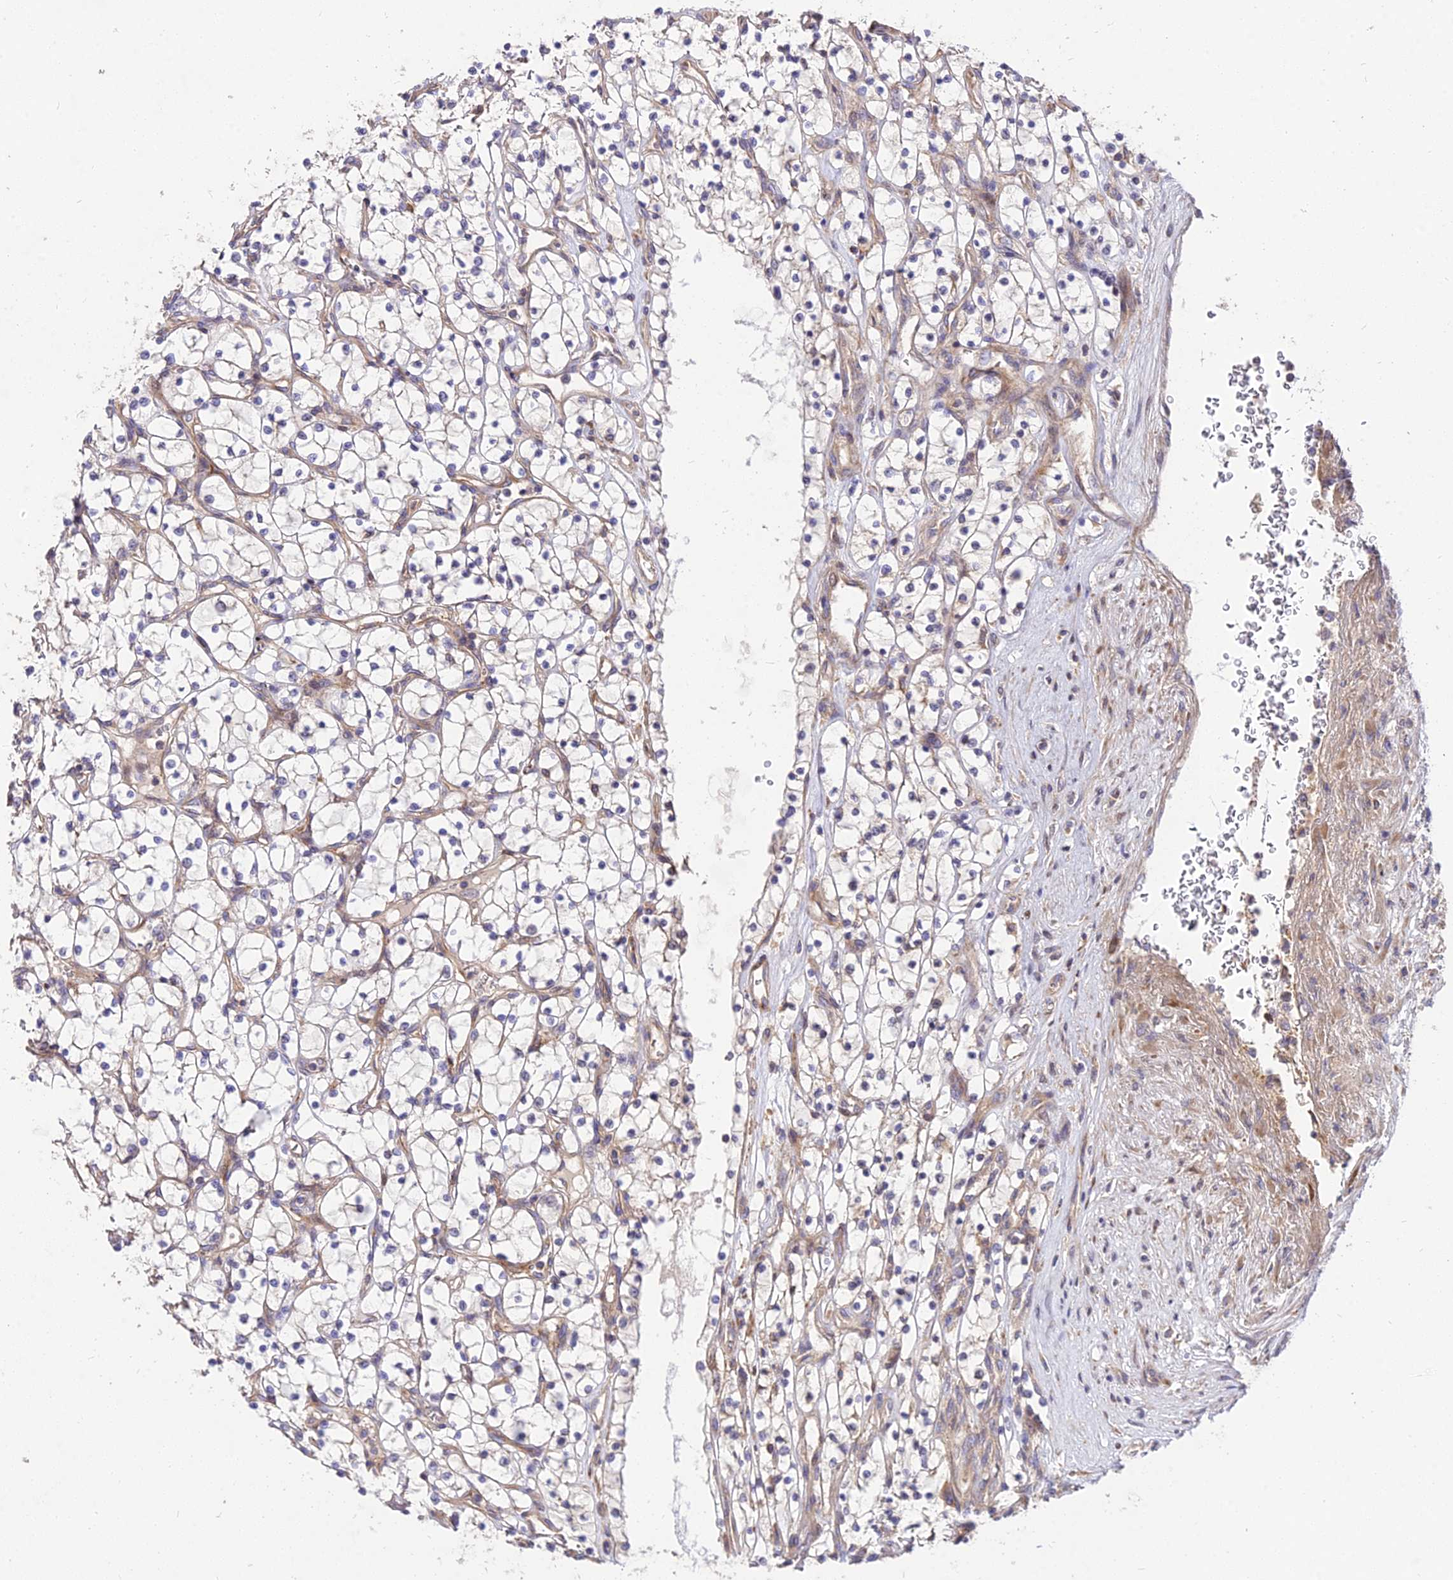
{"staining": {"intensity": "negative", "quantity": "none", "location": "none"}, "tissue": "renal cancer", "cell_type": "Tumor cells", "image_type": "cancer", "snomed": [{"axis": "morphology", "description": "Adenocarcinoma, NOS"}, {"axis": "topography", "description": "Kidney"}], "caption": "Human renal adenocarcinoma stained for a protein using IHC displays no expression in tumor cells.", "gene": "ROCK1", "patient": {"sex": "female", "age": 69}}